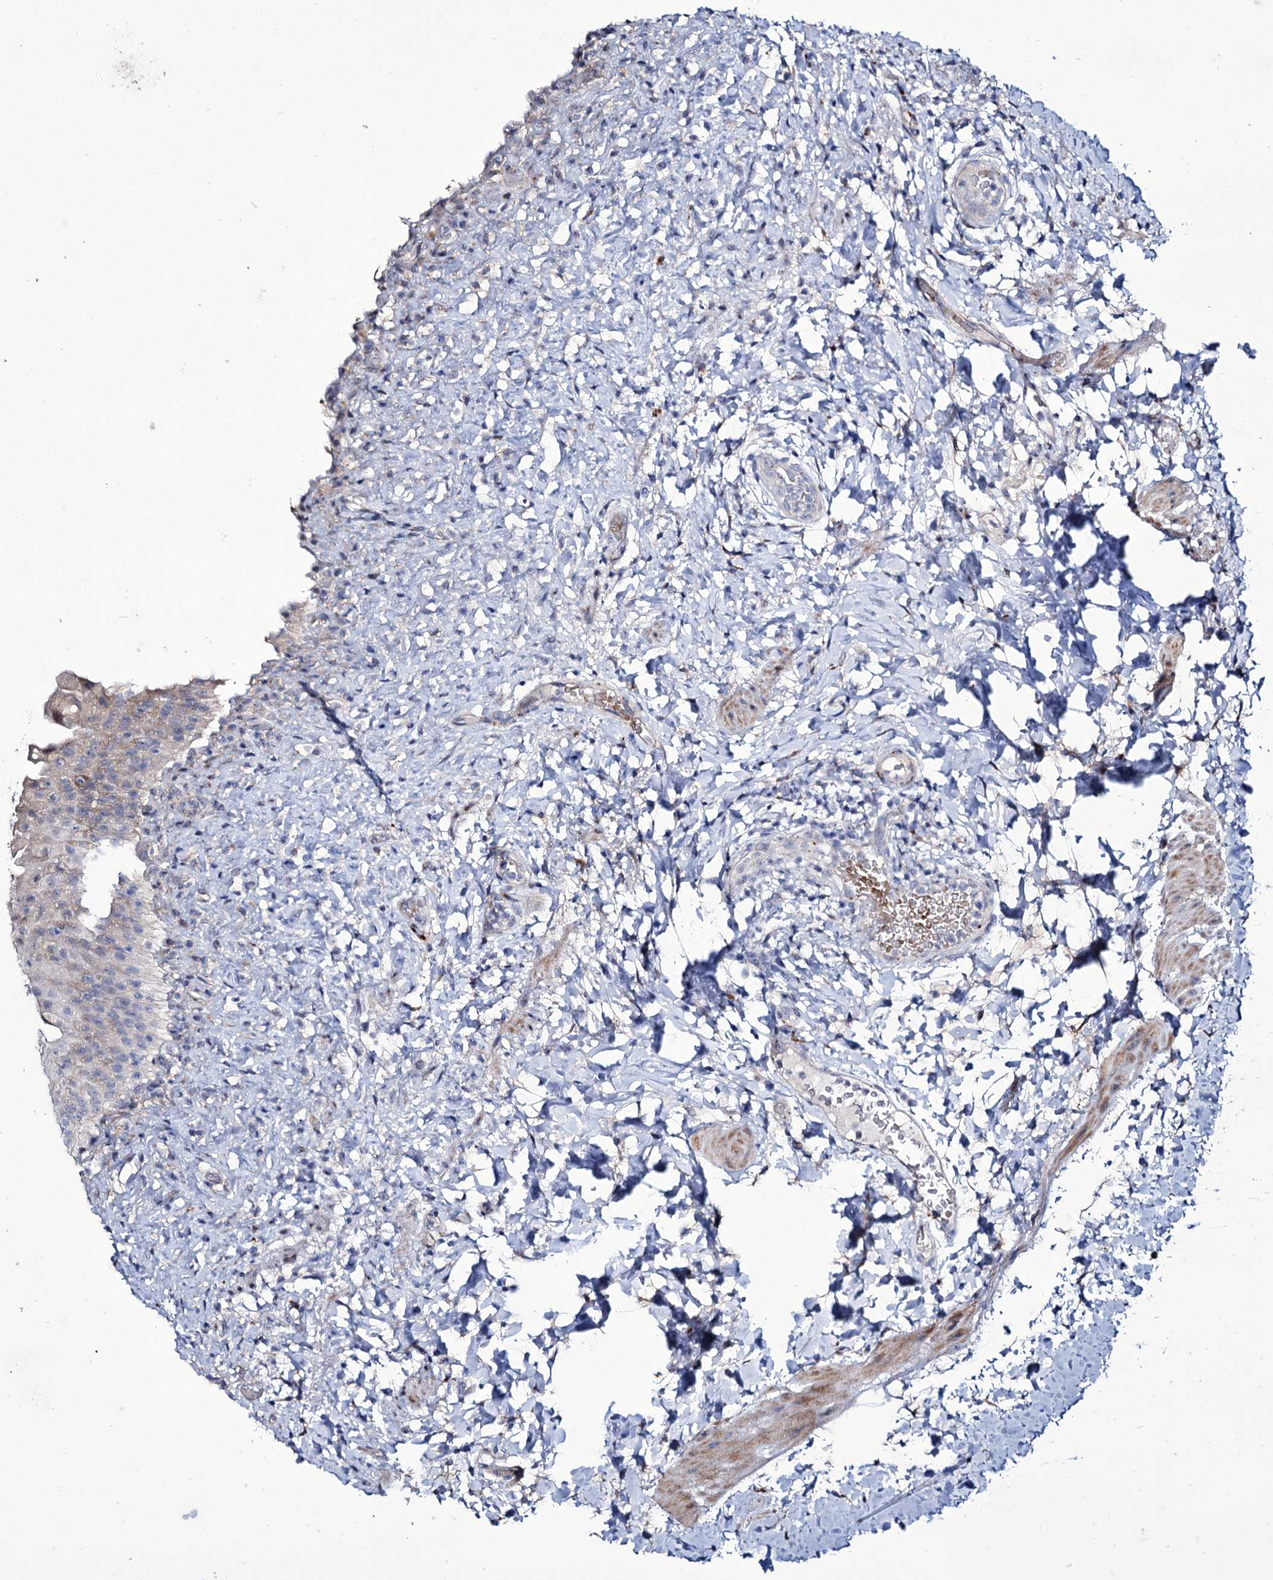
{"staining": {"intensity": "weak", "quantity": "<25%", "location": "cytoplasmic/membranous"}, "tissue": "urinary bladder", "cell_type": "Urothelial cells", "image_type": "normal", "snomed": [{"axis": "morphology", "description": "Normal tissue, NOS"}, {"axis": "topography", "description": "Urinary bladder"}], "caption": "A high-resolution image shows immunohistochemistry staining of unremarkable urinary bladder, which reveals no significant positivity in urothelial cells. Brightfield microscopy of immunohistochemistry (IHC) stained with DAB (3,3'-diaminobenzidine) (brown) and hematoxylin (blue), captured at high magnification.", "gene": "TUBGCP5", "patient": {"sex": "female", "age": 27}}